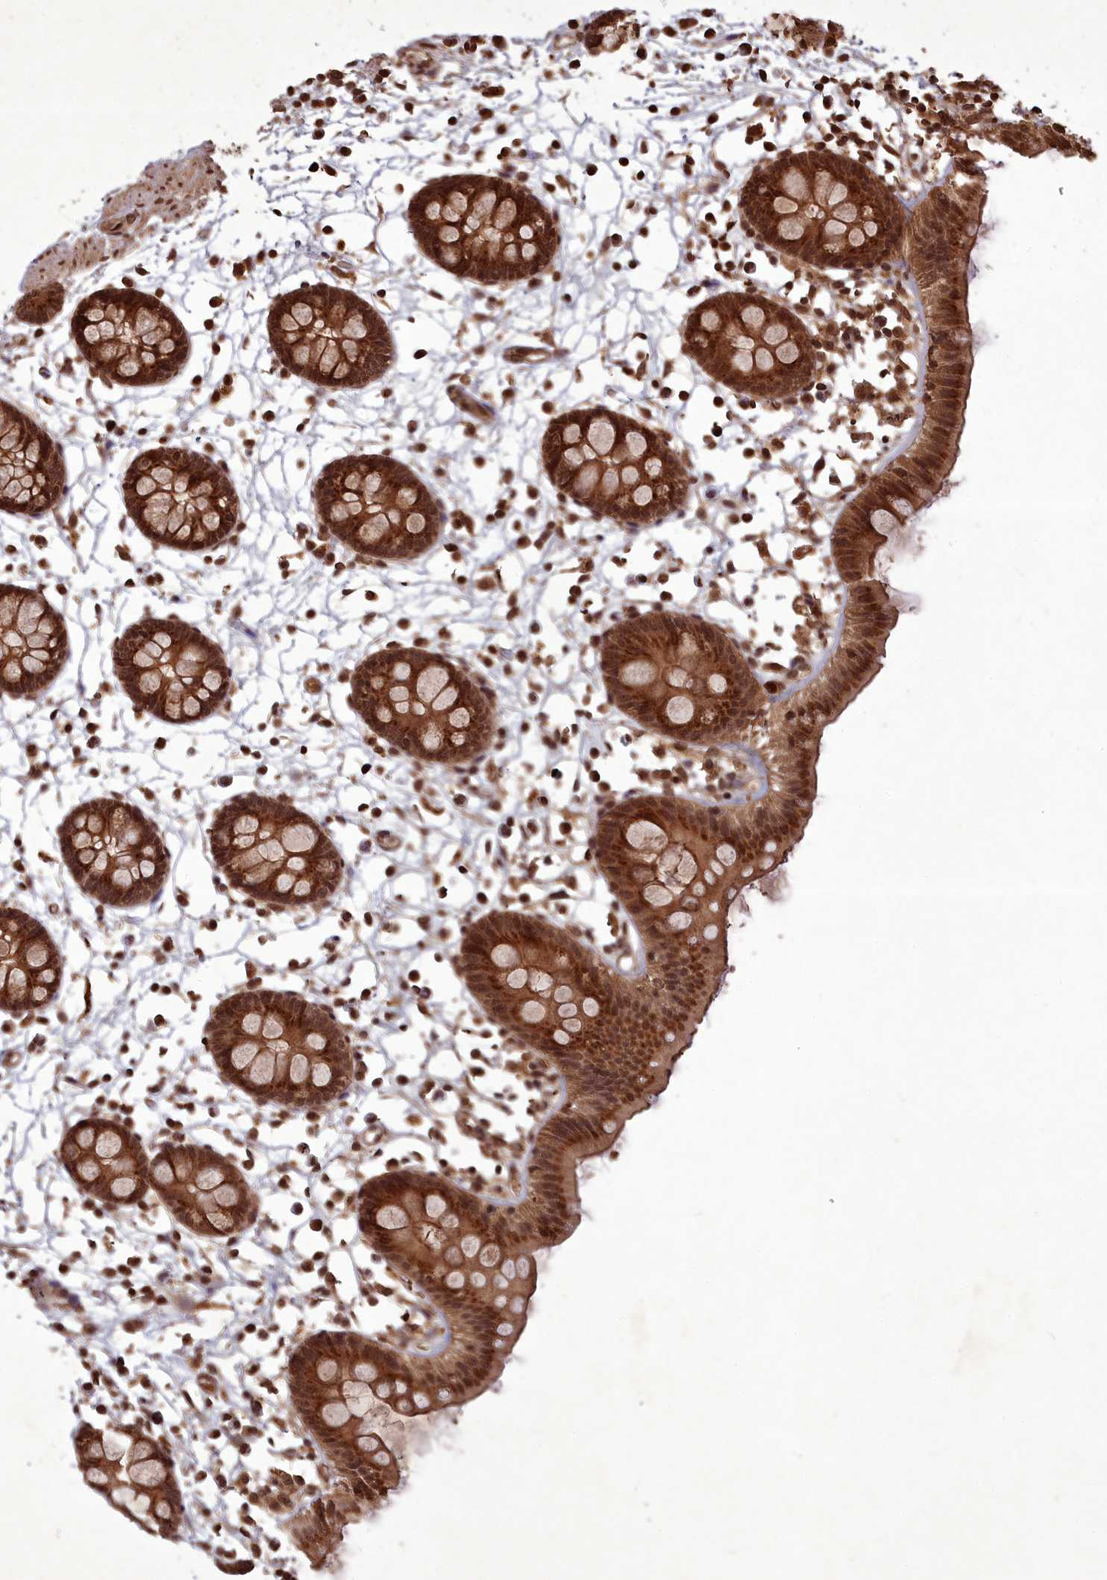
{"staining": {"intensity": "strong", "quantity": ">75%", "location": "cytoplasmic/membranous,nuclear"}, "tissue": "colon", "cell_type": "Endothelial cells", "image_type": "normal", "snomed": [{"axis": "morphology", "description": "Normal tissue, NOS"}, {"axis": "topography", "description": "Colon"}], "caption": "Human colon stained for a protein (brown) reveals strong cytoplasmic/membranous,nuclear positive staining in about >75% of endothelial cells.", "gene": "SRMS", "patient": {"sex": "male", "age": 56}}